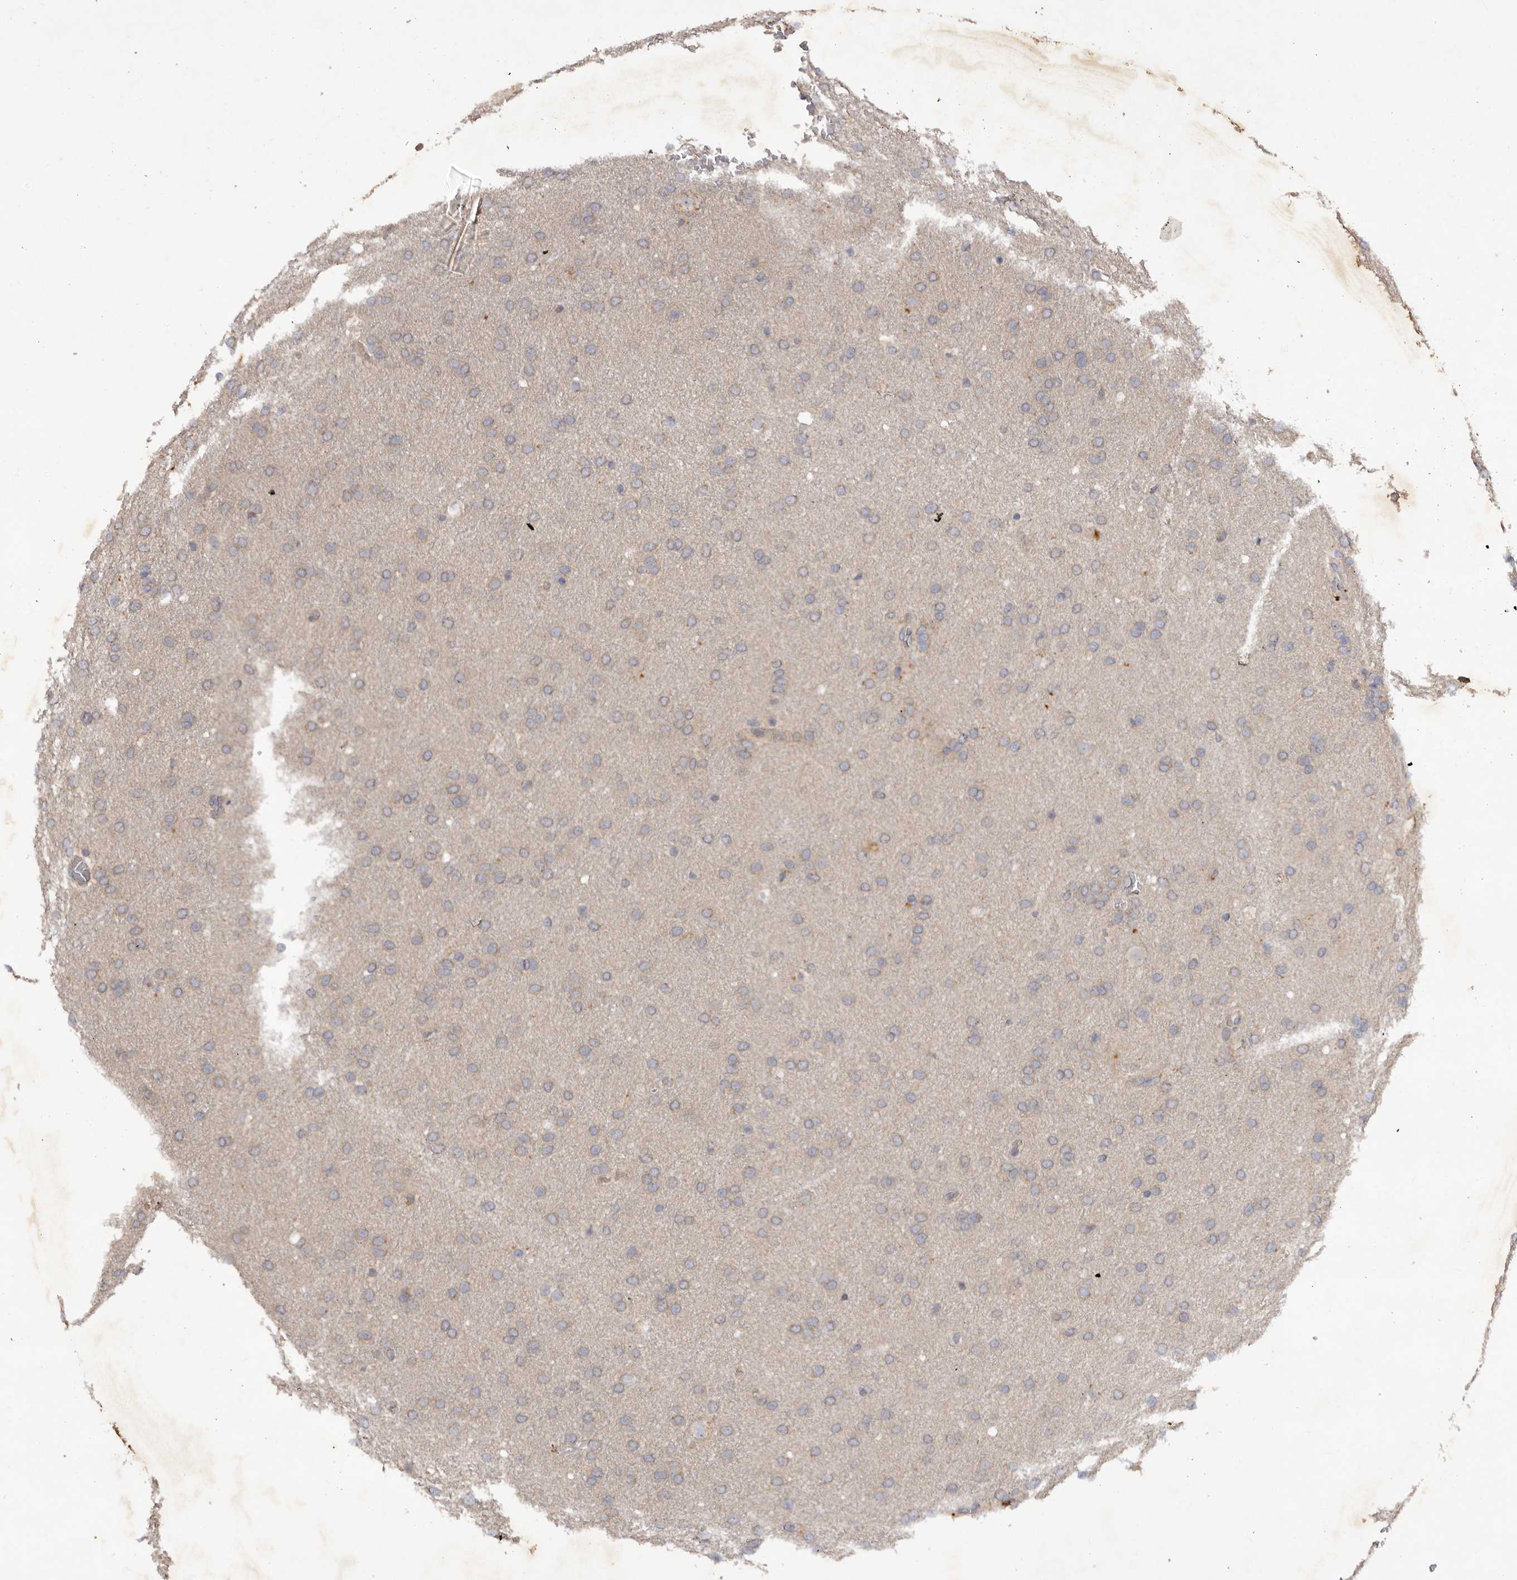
{"staining": {"intensity": "negative", "quantity": "none", "location": "none"}, "tissue": "glioma", "cell_type": "Tumor cells", "image_type": "cancer", "snomed": [{"axis": "morphology", "description": "Glioma, malignant, Low grade"}, {"axis": "topography", "description": "Brain"}], "caption": "Glioma was stained to show a protein in brown. There is no significant expression in tumor cells.", "gene": "DHDDS", "patient": {"sex": "female", "age": 37}}